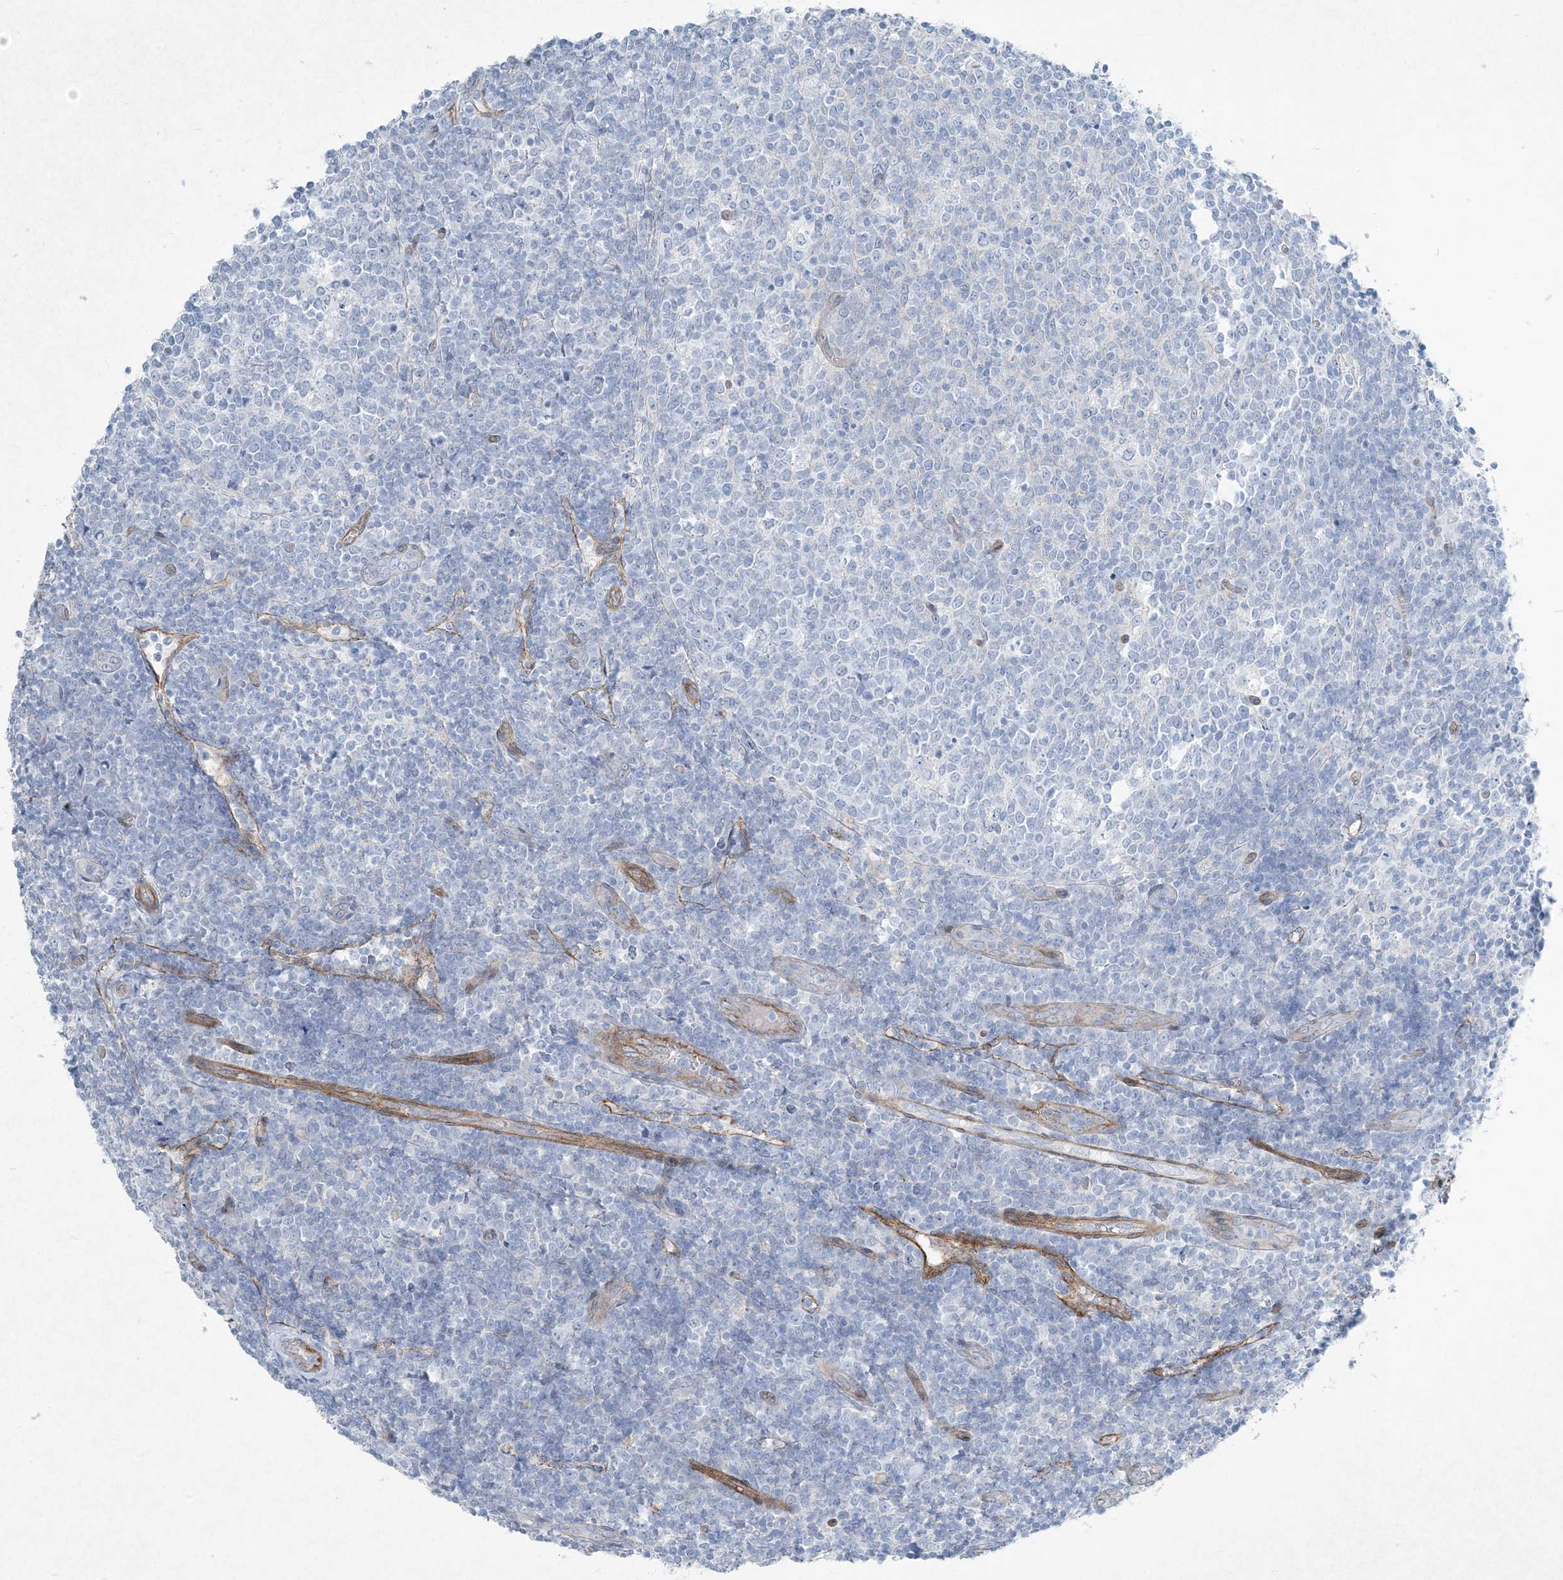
{"staining": {"intensity": "negative", "quantity": "none", "location": "none"}, "tissue": "tonsil", "cell_type": "Germinal center cells", "image_type": "normal", "snomed": [{"axis": "morphology", "description": "Normal tissue, NOS"}, {"axis": "topography", "description": "Tonsil"}], "caption": "Protein analysis of normal tonsil shows no significant staining in germinal center cells.", "gene": "PGM5", "patient": {"sex": "female", "age": 19}}